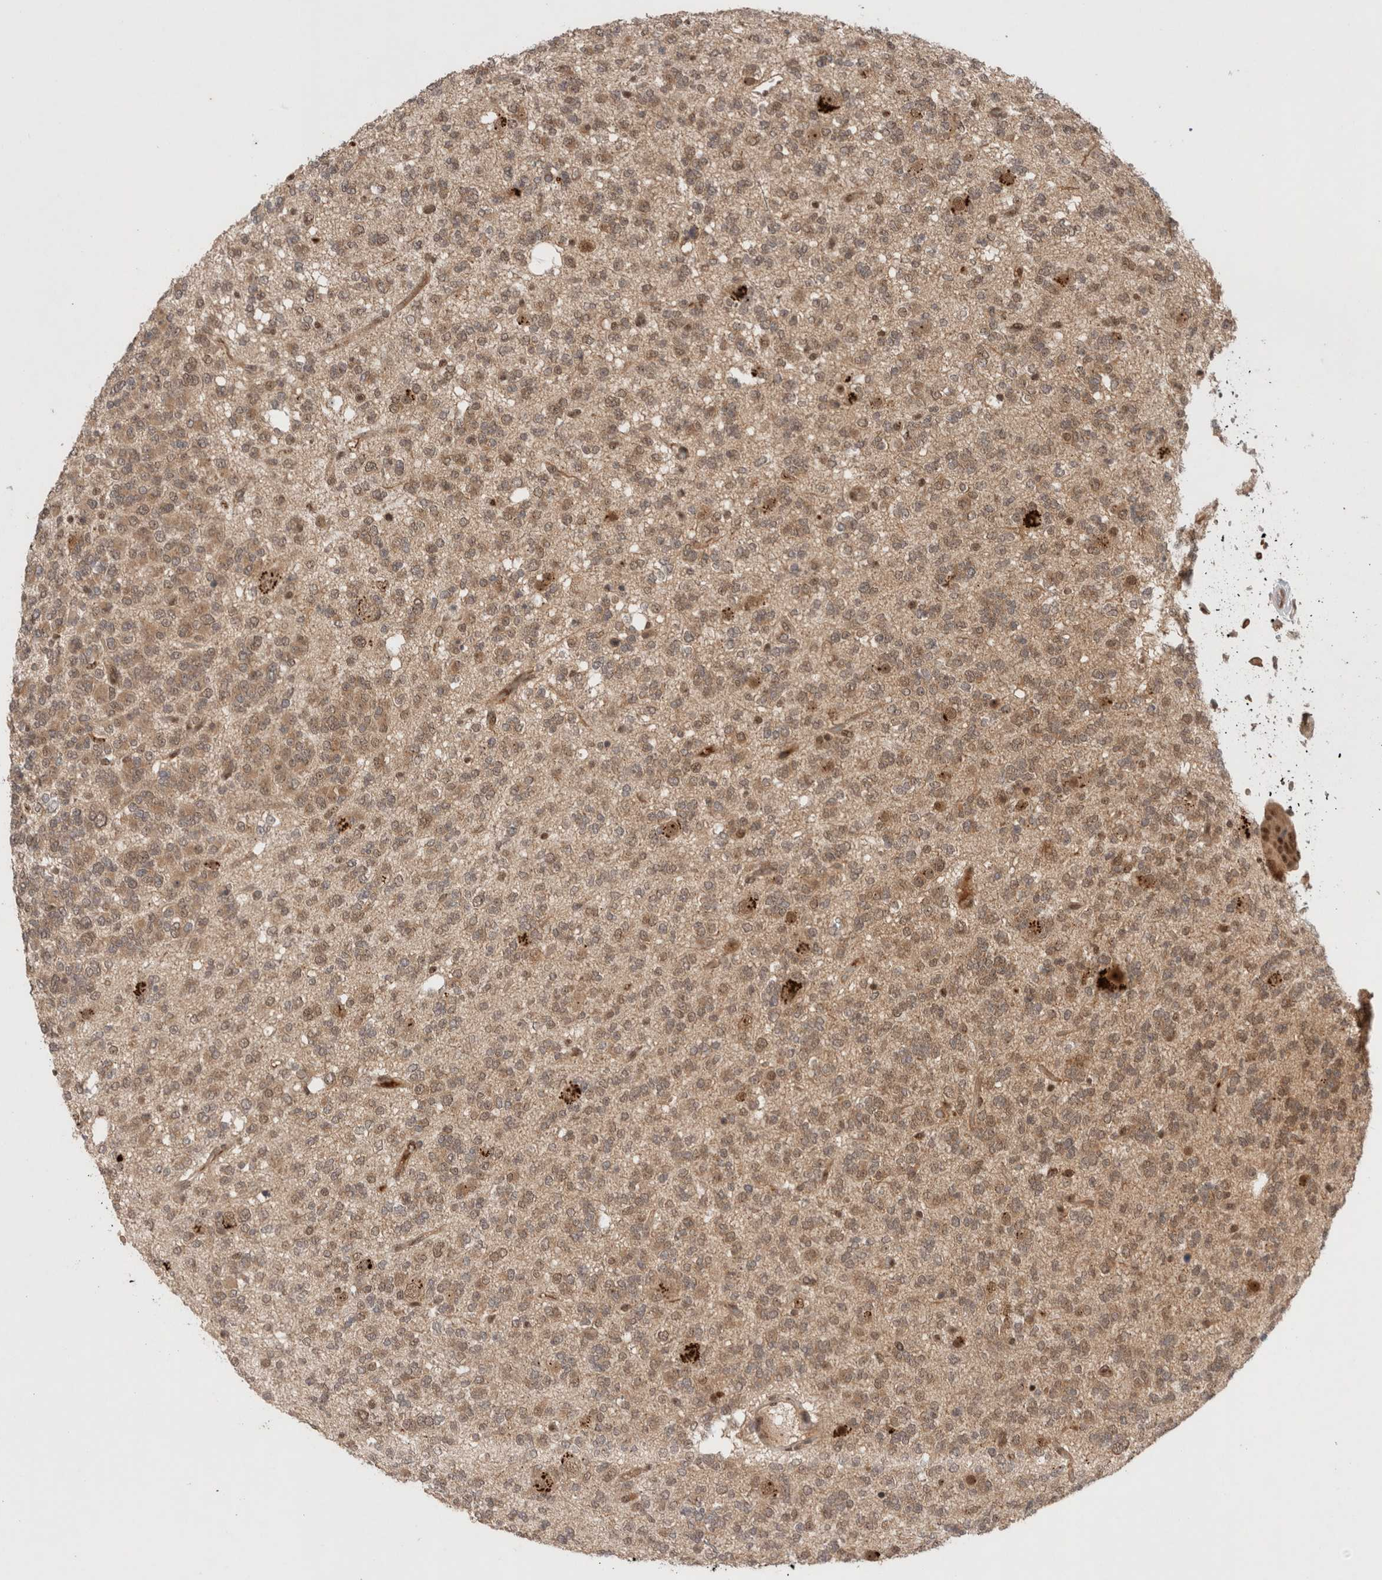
{"staining": {"intensity": "weak", "quantity": ">75%", "location": "nuclear"}, "tissue": "glioma", "cell_type": "Tumor cells", "image_type": "cancer", "snomed": [{"axis": "morphology", "description": "Glioma, malignant, Low grade"}, {"axis": "topography", "description": "Brain"}], "caption": "Immunohistochemical staining of glioma reveals low levels of weak nuclear staining in about >75% of tumor cells.", "gene": "MPHOSPH6", "patient": {"sex": "male", "age": 38}}